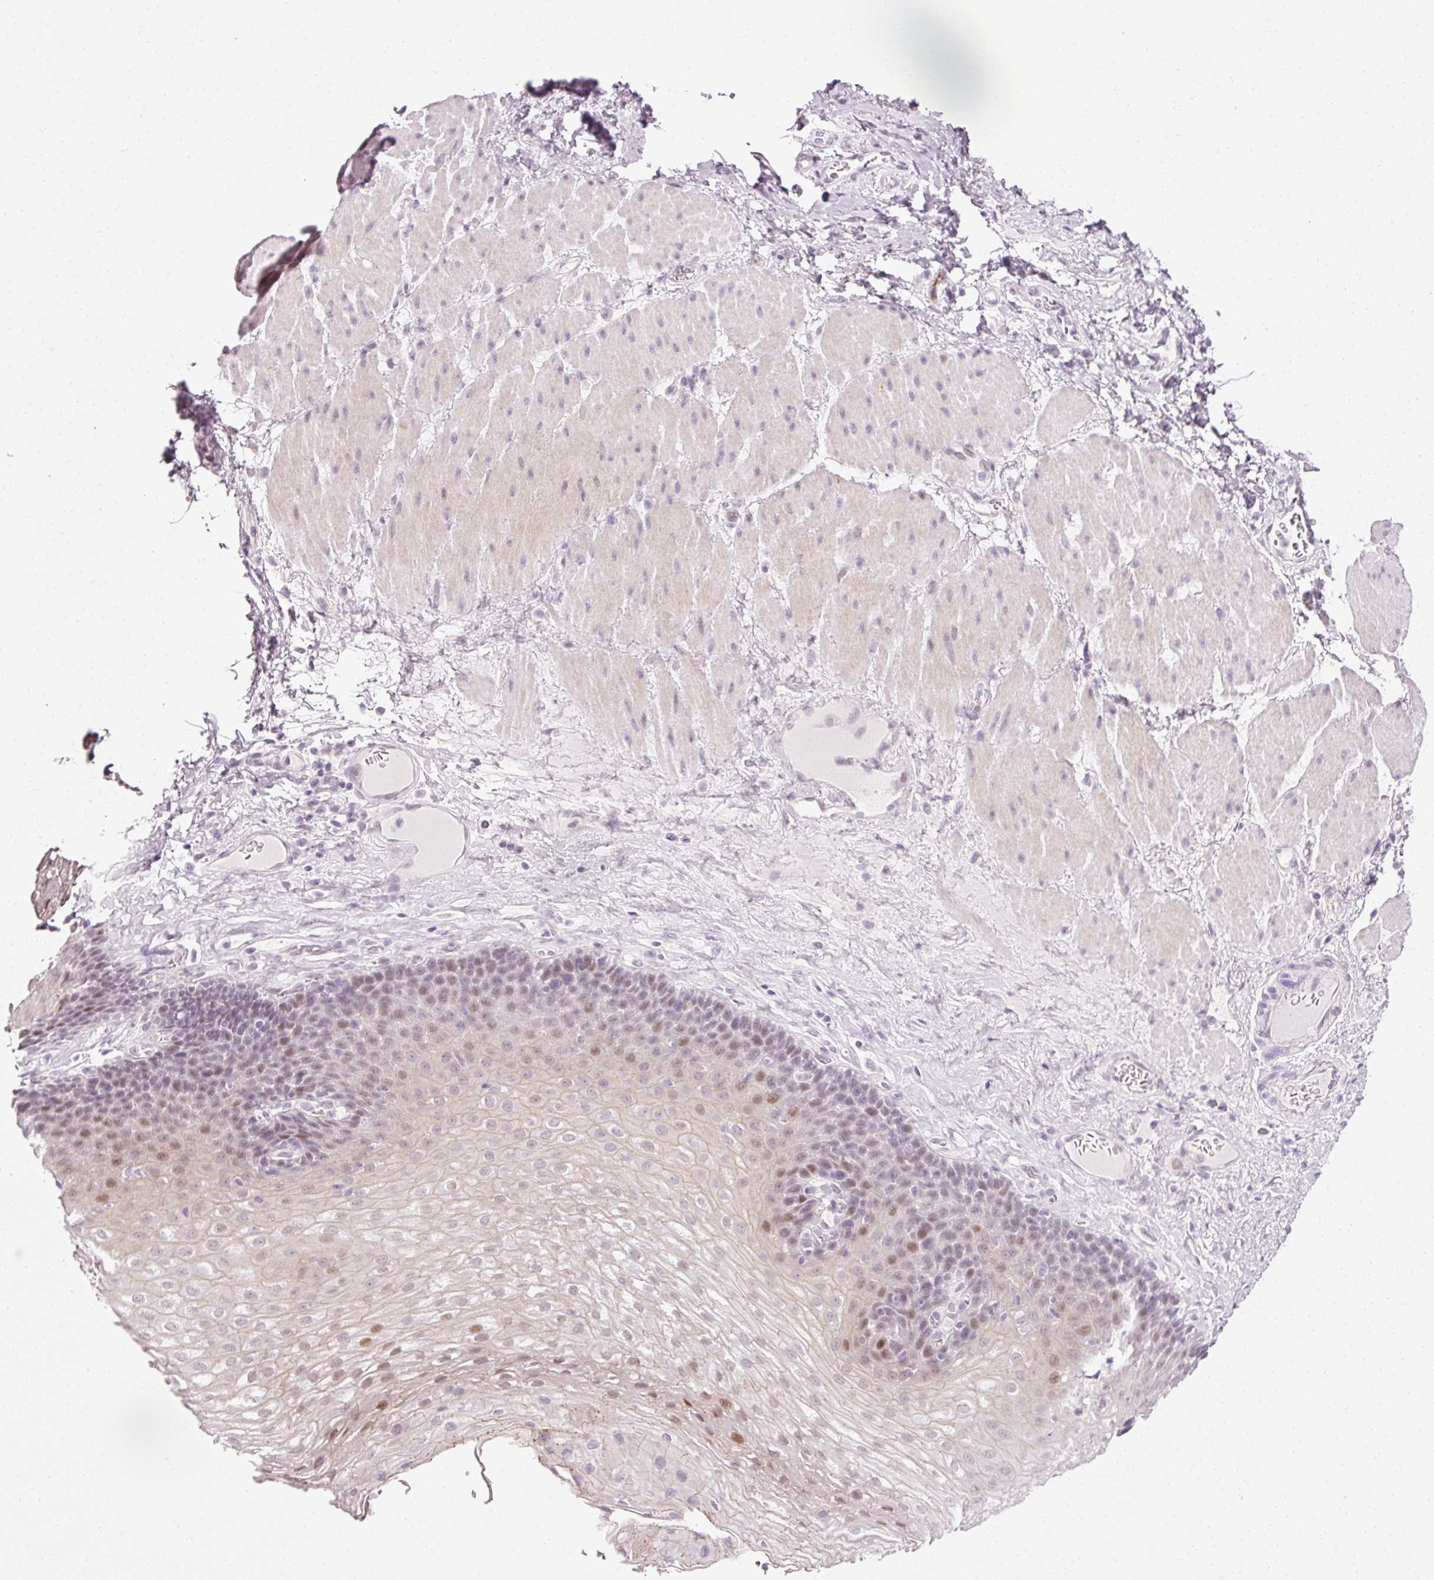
{"staining": {"intensity": "moderate", "quantity": "25%-75%", "location": "nuclear"}, "tissue": "esophagus", "cell_type": "Squamous epithelial cells", "image_type": "normal", "snomed": [{"axis": "morphology", "description": "Normal tissue, NOS"}, {"axis": "topography", "description": "Esophagus"}], "caption": "A high-resolution histopathology image shows IHC staining of normal esophagus, which shows moderate nuclear positivity in about 25%-75% of squamous epithelial cells.", "gene": "ANKRD20A1", "patient": {"sex": "female", "age": 66}}